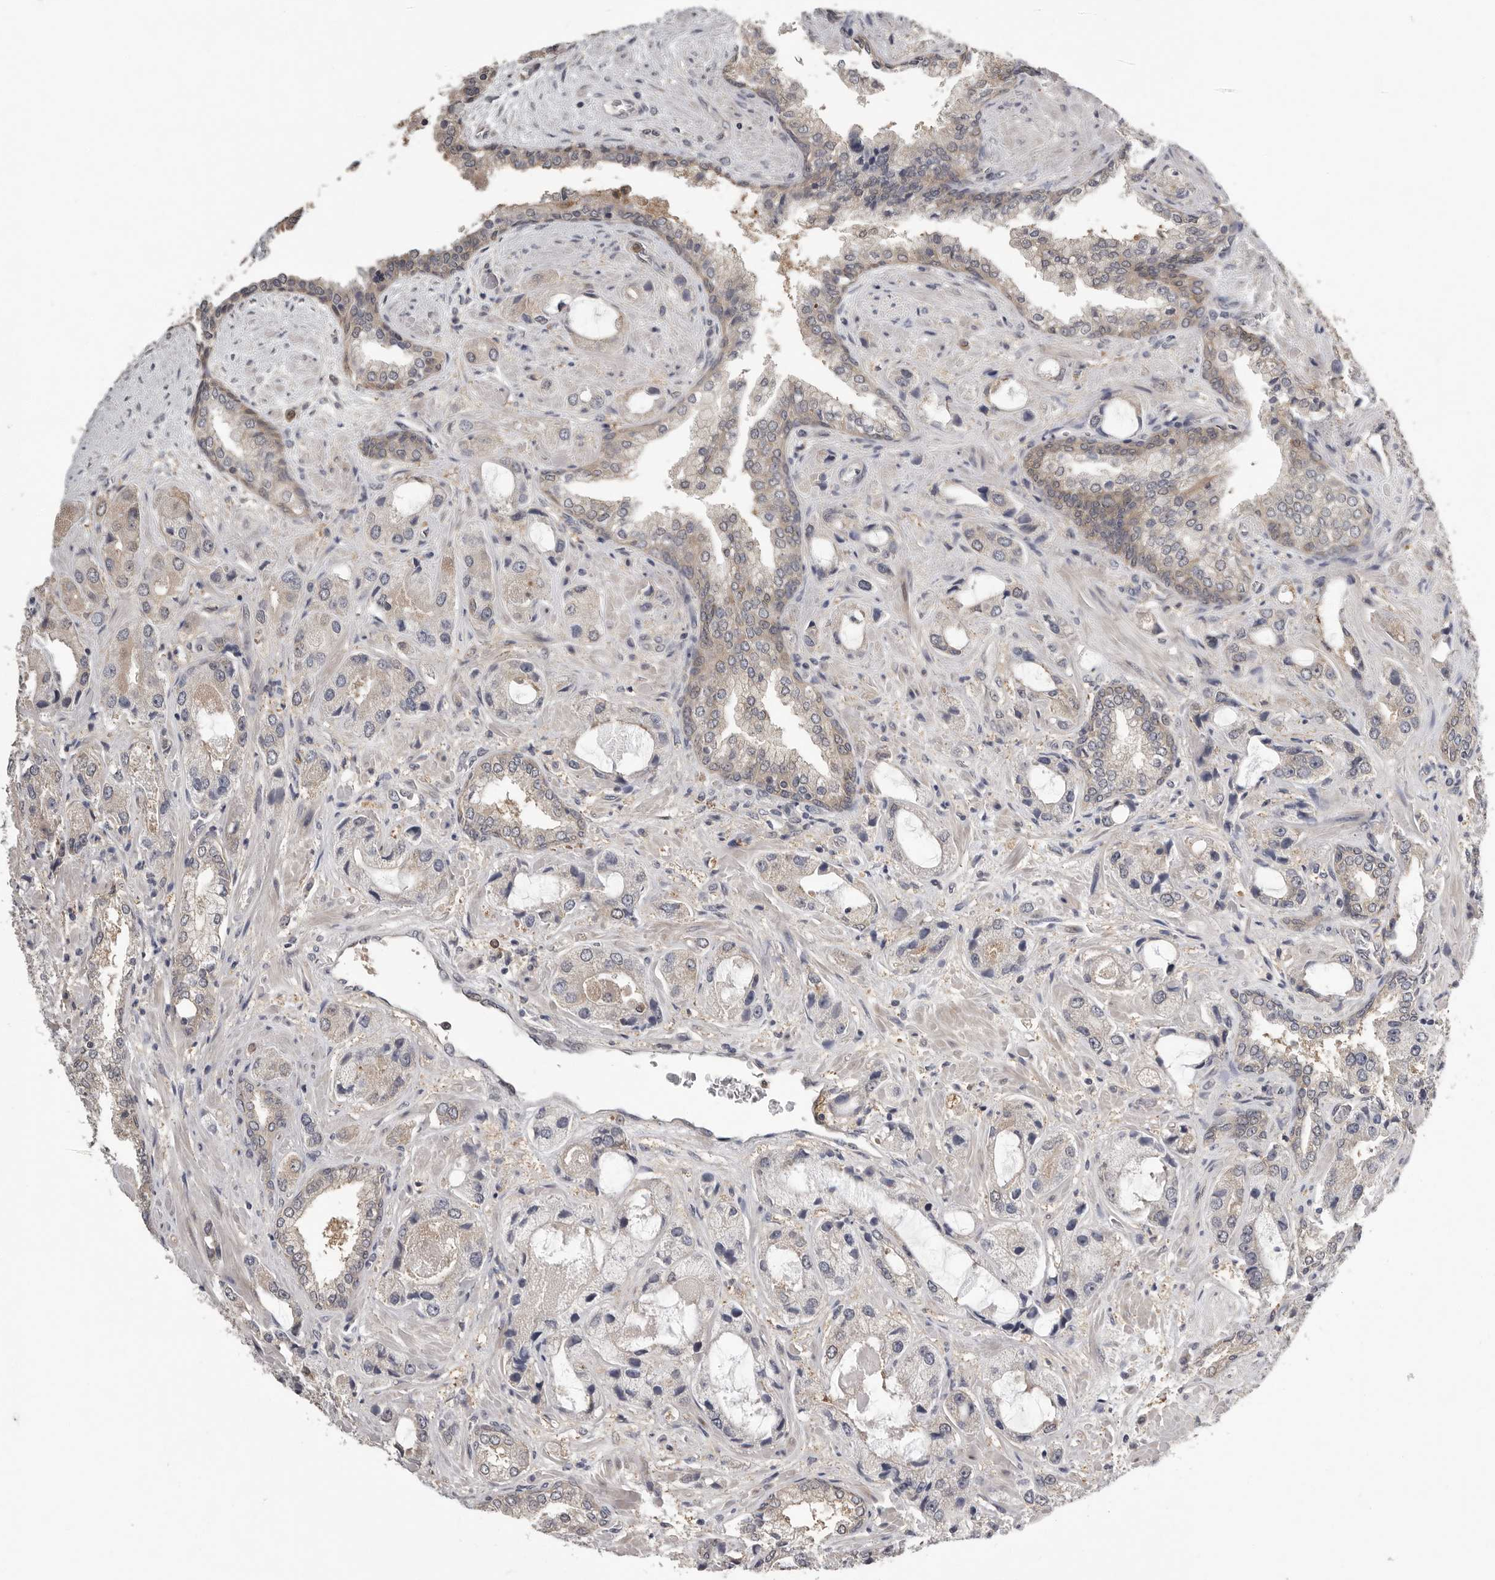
{"staining": {"intensity": "negative", "quantity": "none", "location": "none"}, "tissue": "prostate cancer", "cell_type": "Tumor cells", "image_type": "cancer", "snomed": [{"axis": "morphology", "description": "Normal tissue, NOS"}, {"axis": "morphology", "description": "Adenocarcinoma, High grade"}, {"axis": "topography", "description": "Prostate"}, {"axis": "topography", "description": "Peripheral nerve tissue"}], "caption": "Protein analysis of prostate high-grade adenocarcinoma reveals no significant positivity in tumor cells.", "gene": "RALGPS2", "patient": {"sex": "male", "age": 59}}